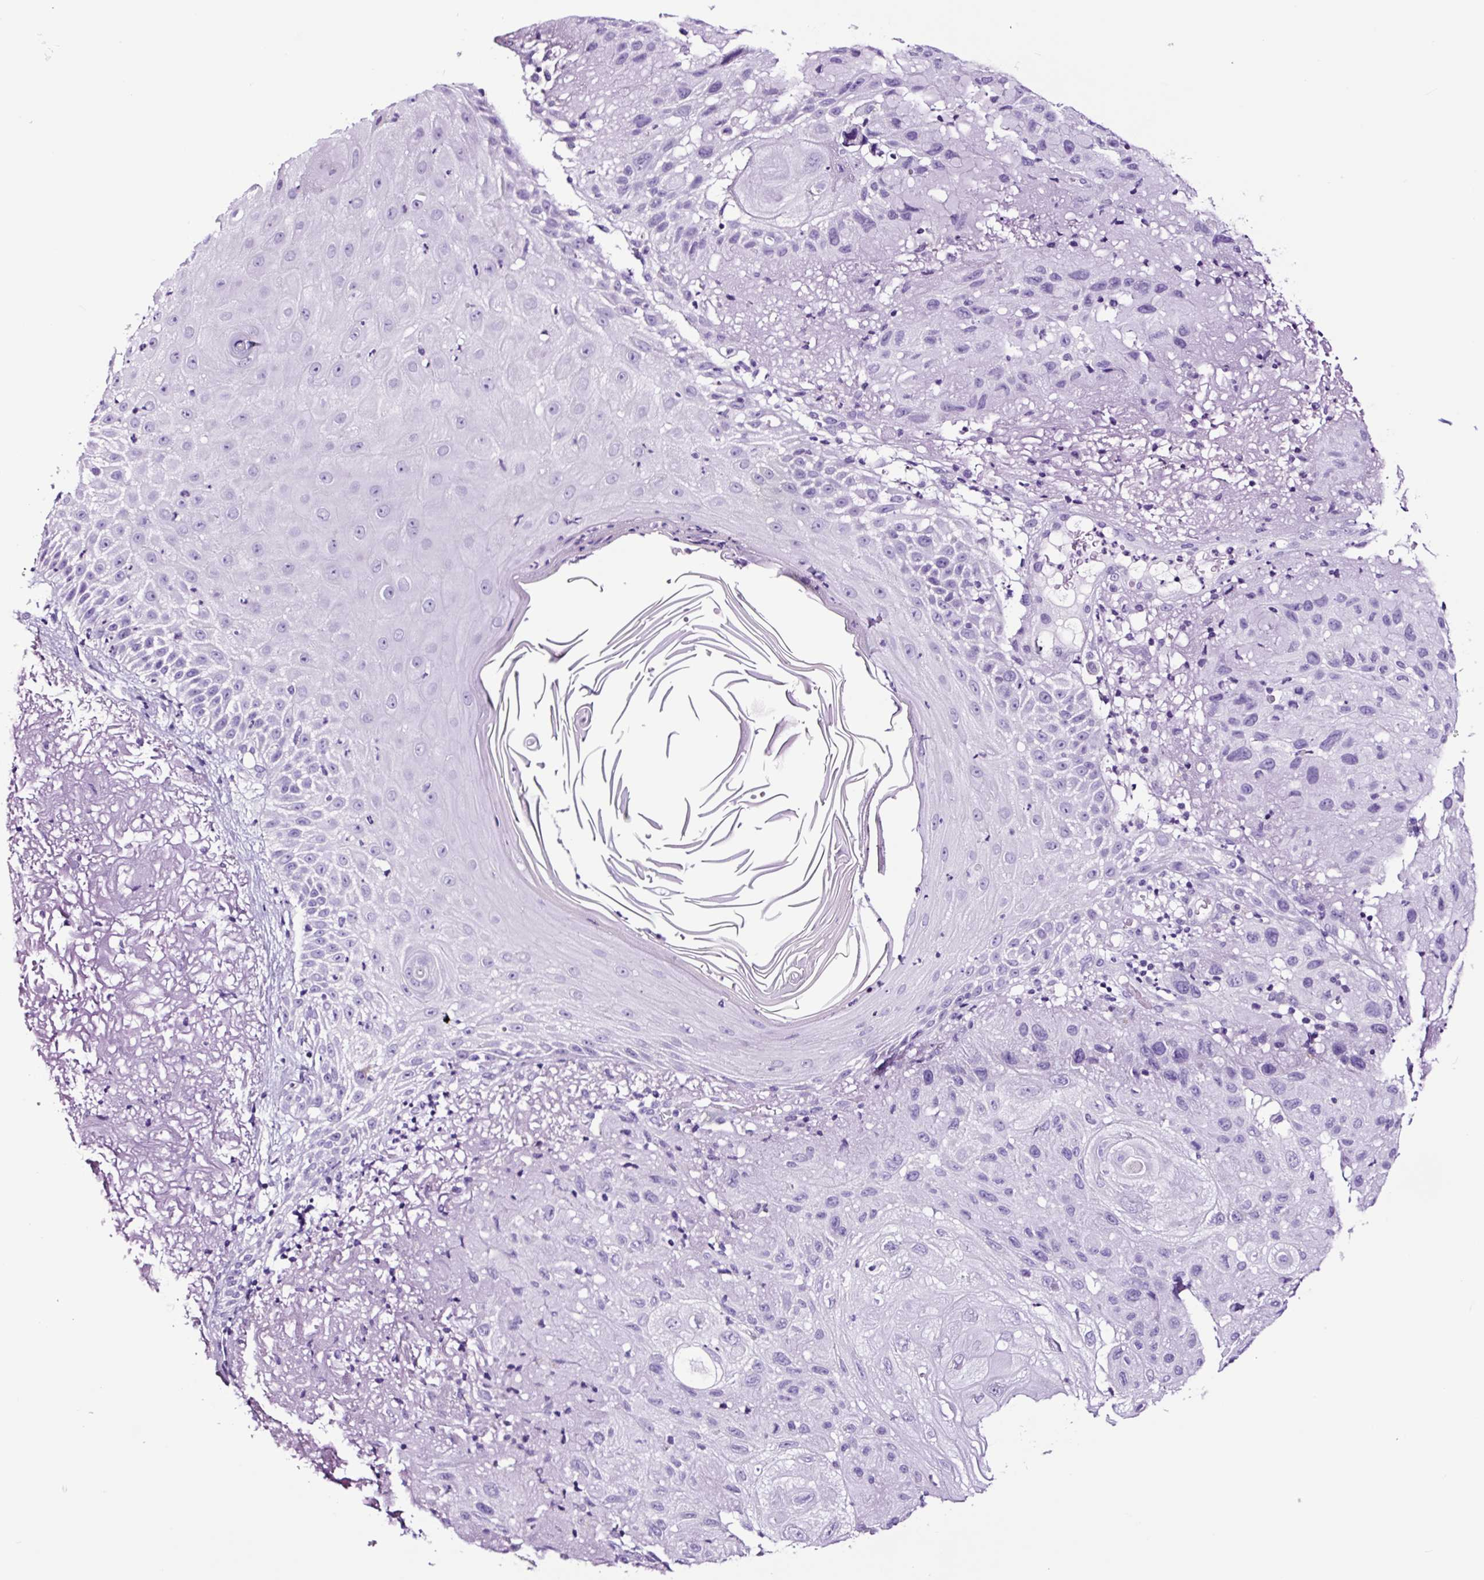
{"staining": {"intensity": "negative", "quantity": "none", "location": "none"}, "tissue": "skin cancer", "cell_type": "Tumor cells", "image_type": "cancer", "snomed": [{"axis": "morphology", "description": "Normal tissue, NOS"}, {"axis": "morphology", "description": "Squamous cell carcinoma, NOS"}, {"axis": "topography", "description": "Skin"}], "caption": "A micrograph of human squamous cell carcinoma (skin) is negative for staining in tumor cells.", "gene": "FBXL7", "patient": {"sex": "female", "age": 96}}